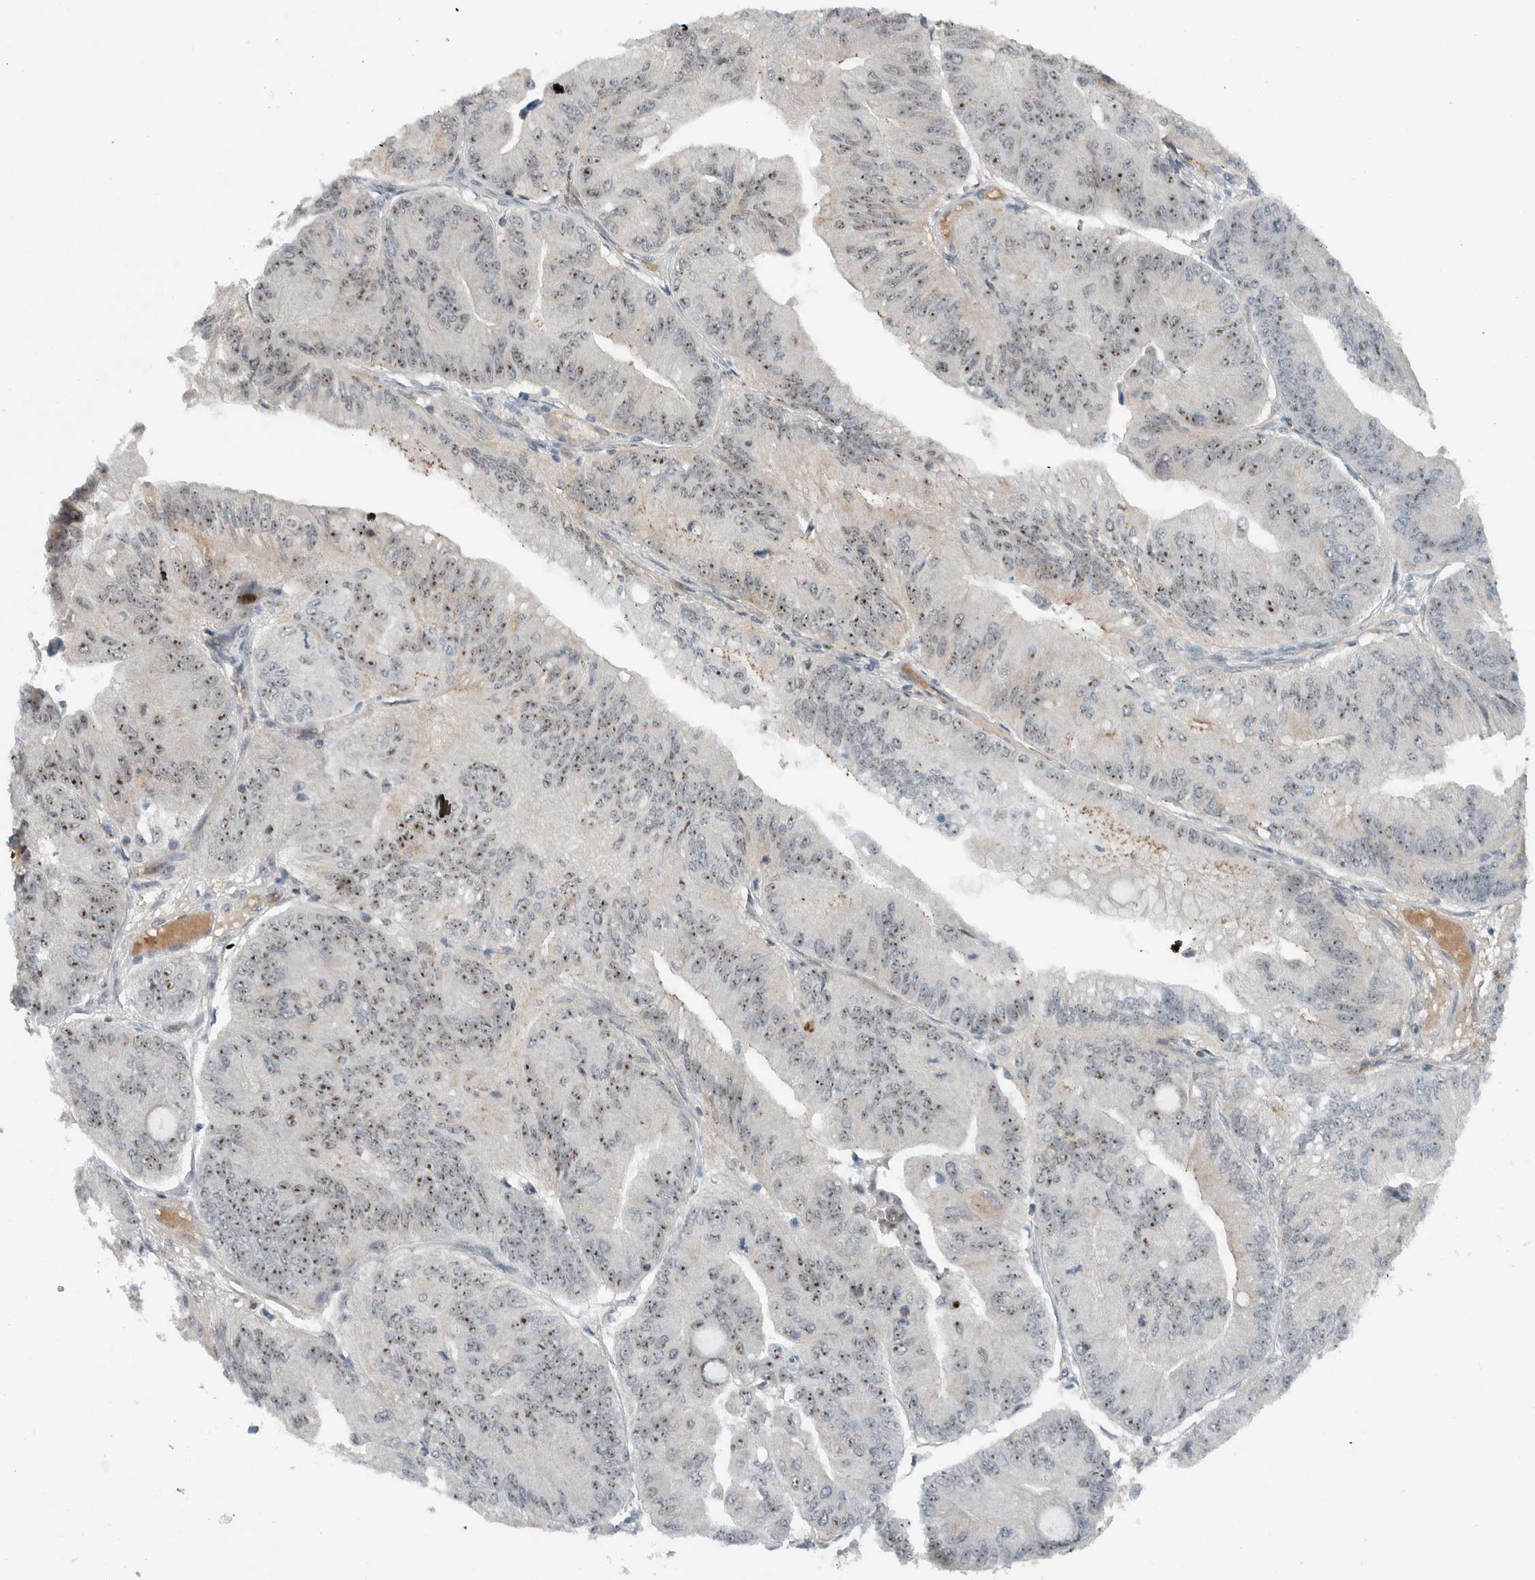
{"staining": {"intensity": "moderate", "quantity": "25%-75%", "location": "nuclear"}, "tissue": "ovarian cancer", "cell_type": "Tumor cells", "image_type": "cancer", "snomed": [{"axis": "morphology", "description": "Cystadenocarcinoma, mucinous, NOS"}, {"axis": "topography", "description": "Ovary"}], "caption": "The image demonstrates staining of ovarian cancer (mucinous cystadenocarcinoma), revealing moderate nuclear protein expression (brown color) within tumor cells.", "gene": "ZFP91", "patient": {"sex": "female", "age": 61}}